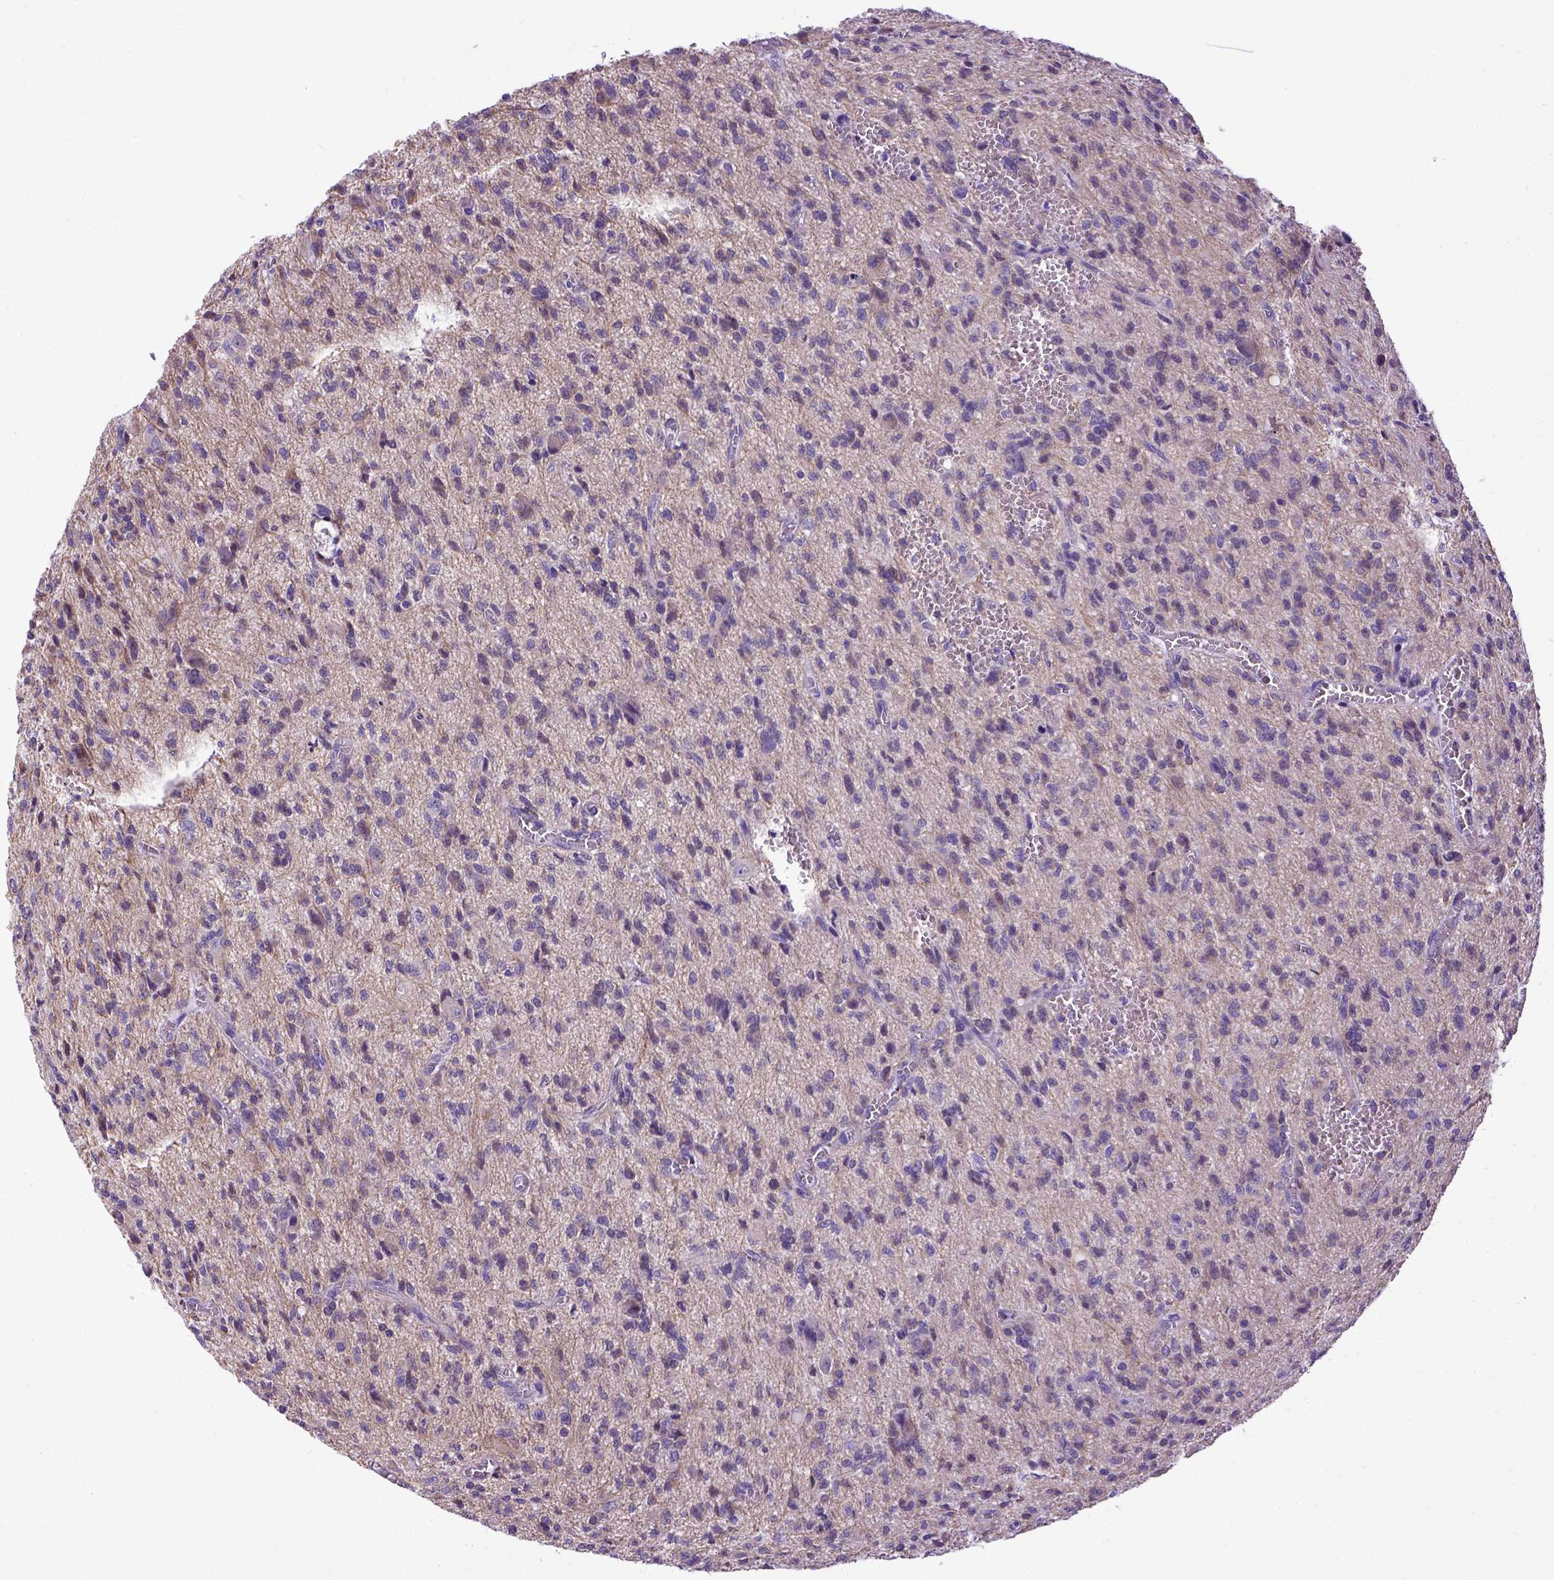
{"staining": {"intensity": "weak", "quantity": "25%-75%", "location": "cytoplasmic/membranous"}, "tissue": "glioma", "cell_type": "Tumor cells", "image_type": "cancer", "snomed": [{"axis": "morphology", "description": "Glioma, malignant, Low grade"}, {"axis": "topography", "description": "Brain"}], "caption": "Immunohistochemical staining of human malignant glioma (low-grade) shows low levels of weak cytoplasmic/membranous protein positivity in about 25%-75% of tumor cells. The protein of interest is stained brown, and the nuclei are stained in blue (DAB IHC with brightfield microscopy, high magnification).", "gene": "NEK5", "patient": {"sex": "male", "age": 64}}